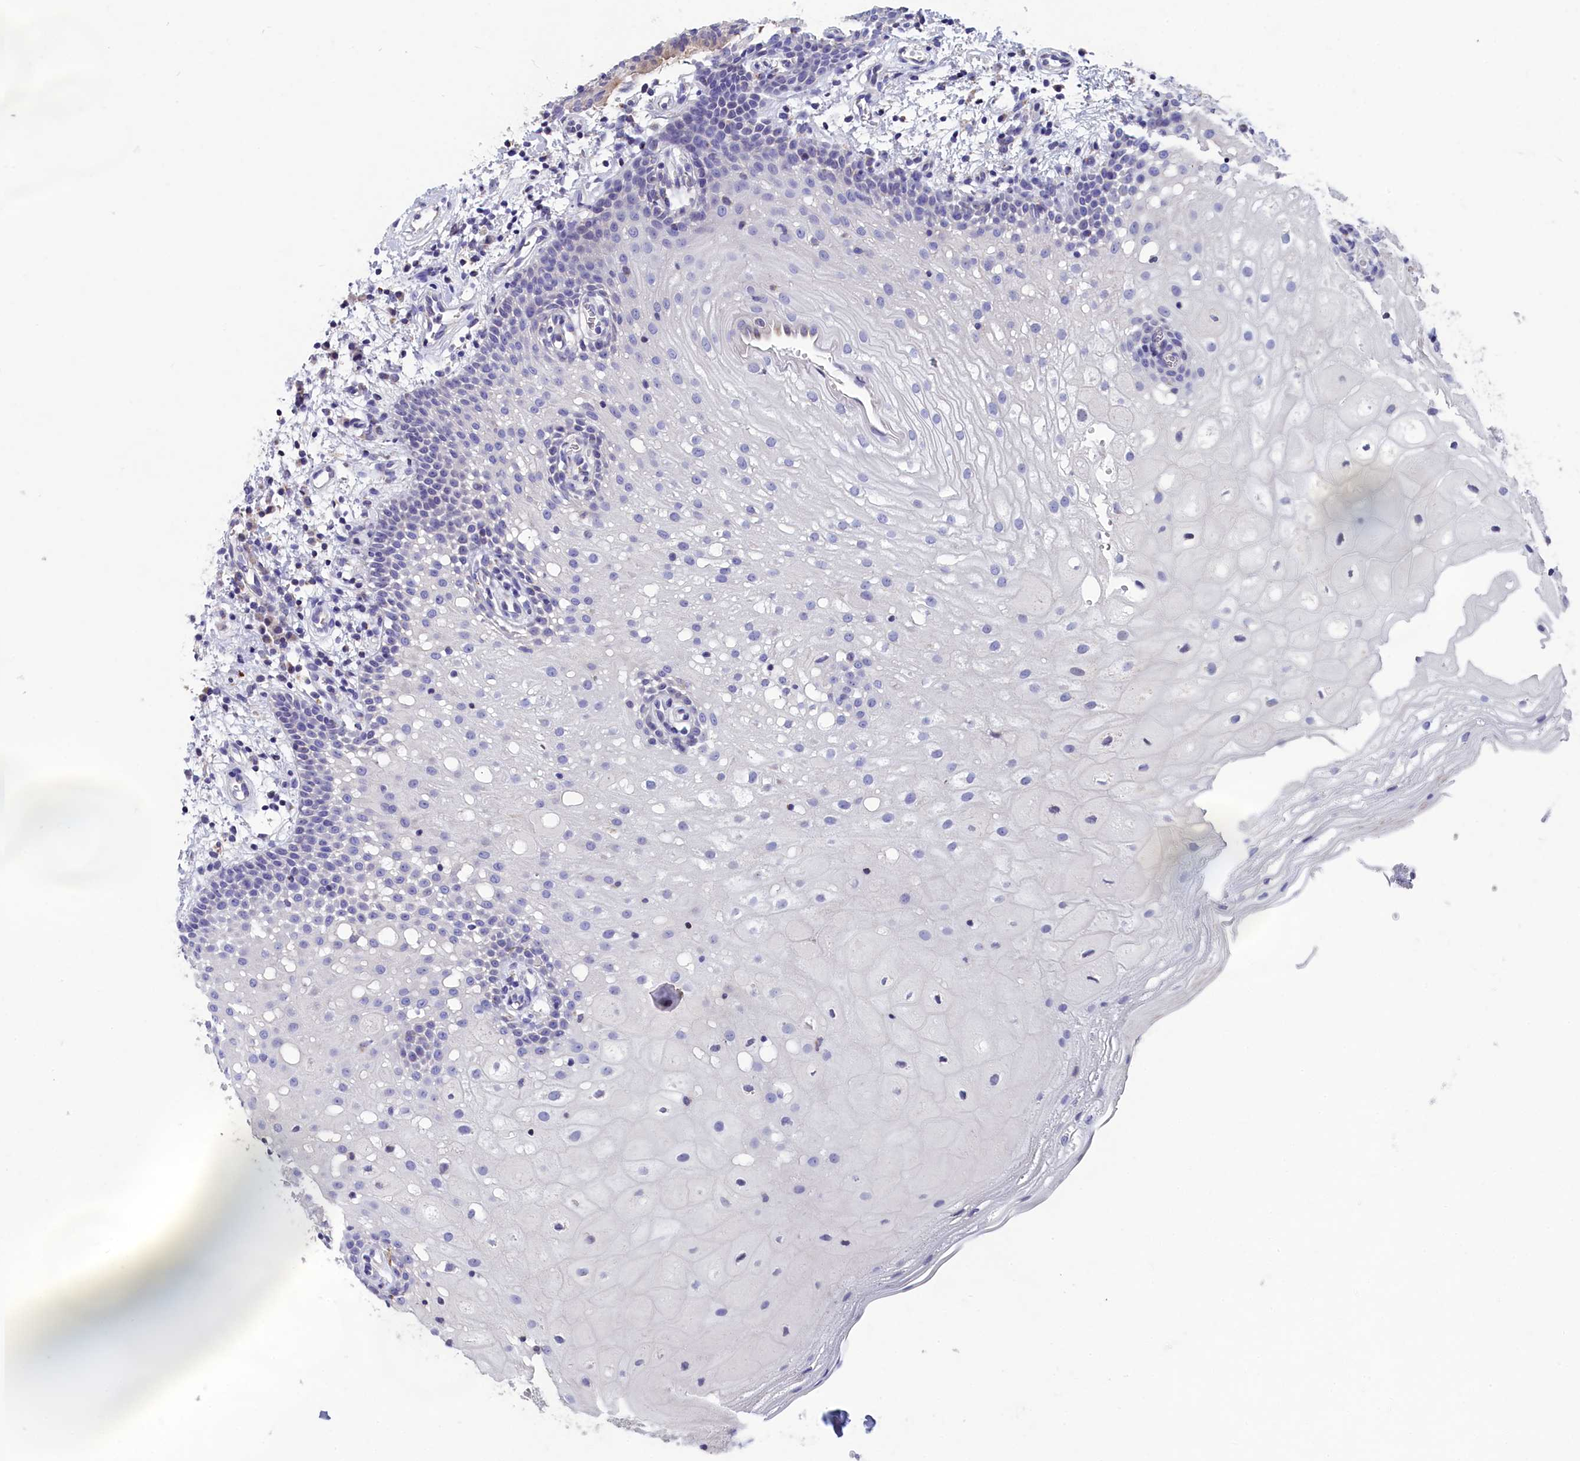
{"staining": {"intensity": "negative", "quantity": "none", "location": "none"}, "tissue": "oral mucosa", "cell_type": "Squamous epithelial cells", "image_type": "normal", "snomed": [{"axis": "morphology", "description": "Normal tissue, NOS"}, {"axis": "topography", "description": "Oral tissue"}], "caption": "Image shows no significant protein positivity in squamous epithelial cells of unremarkable oral mucosa. (Immunohistochemistry, brightfield microscopy, high magnification).", "gene": "PRDM12", "patient": {"sex": "male", "age": 74}}